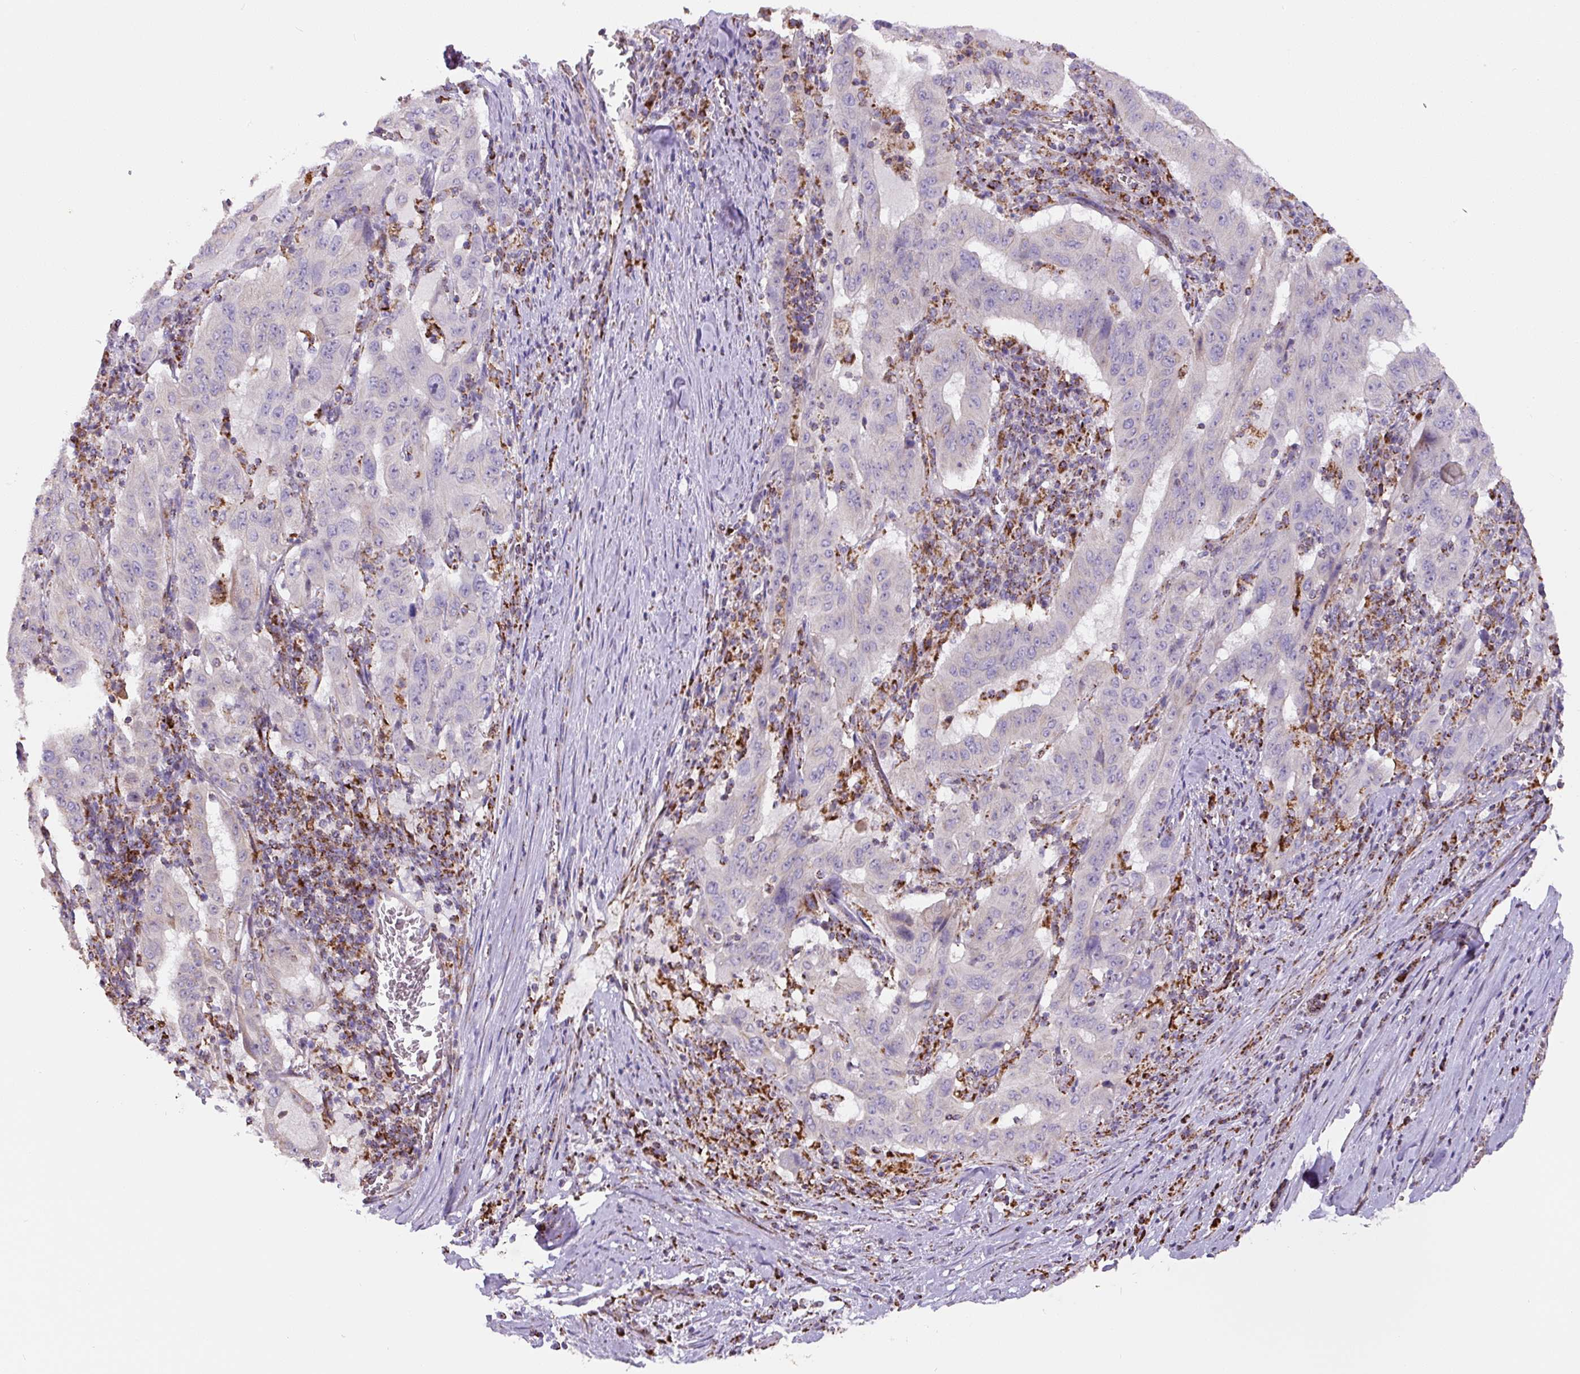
{"staining": {"intensity": "moderate", "quantity": "<25%", "location": "cytoplasmic/membranous"}, "tissue": "pancreatic cancer", "cell_type": "Tumor cells", "image_type": "cancer", "snomed": [{"axis": "morphology", "description": "Adenocarcinoma, NOS"}, {"axis": "topography", "description": "Pancreas"}], "caption": "The histopathology image exhibits a brown stain indicating the presence of a protein in the cytoplasmic/membranous of tumor cells in pancreatic adenocarcinoma.", "gene": "MT-CO2", "patient": {"sex": "male", "age": 63}}